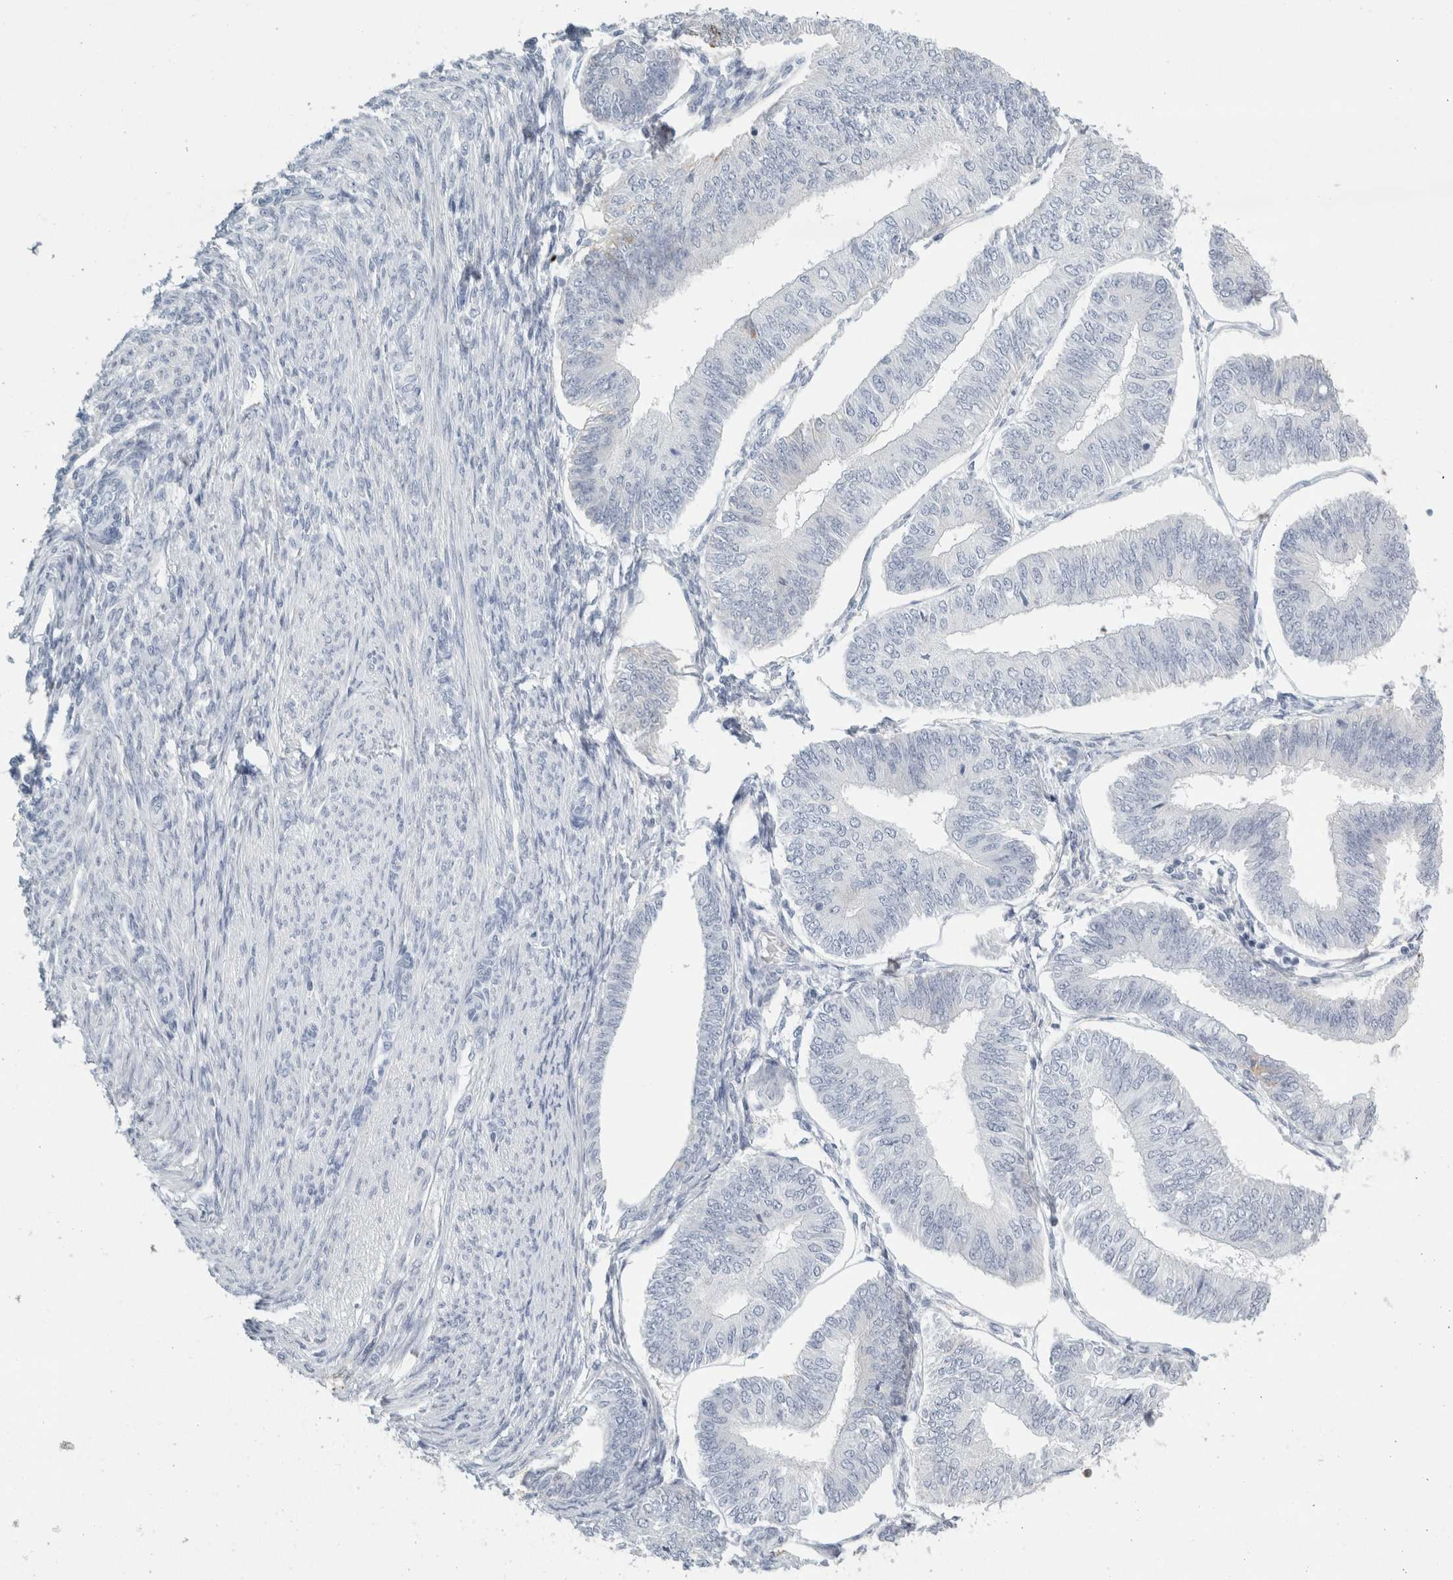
{"staining": {"intensity": "negative", "quantity": "none", "location": "none"}, "tissue": "endometrial cancer", "cell_type": "Tumor cells", "image_type": "cancer", "snomed": [{"axis": "morphology", "description": "Adenocarcinoma, NOS"}, {"axis": "topography", "description": "Endometrium"}], "caption": "Immunohistochemistry (IHC) photomicrograph of human endometrial cancer (adenocarcinoma) stained for a protein (brown), which shows no staining in tumor cells.", "gene": "TSPAN8", "patient": {"sex": "female", "age": 58}}